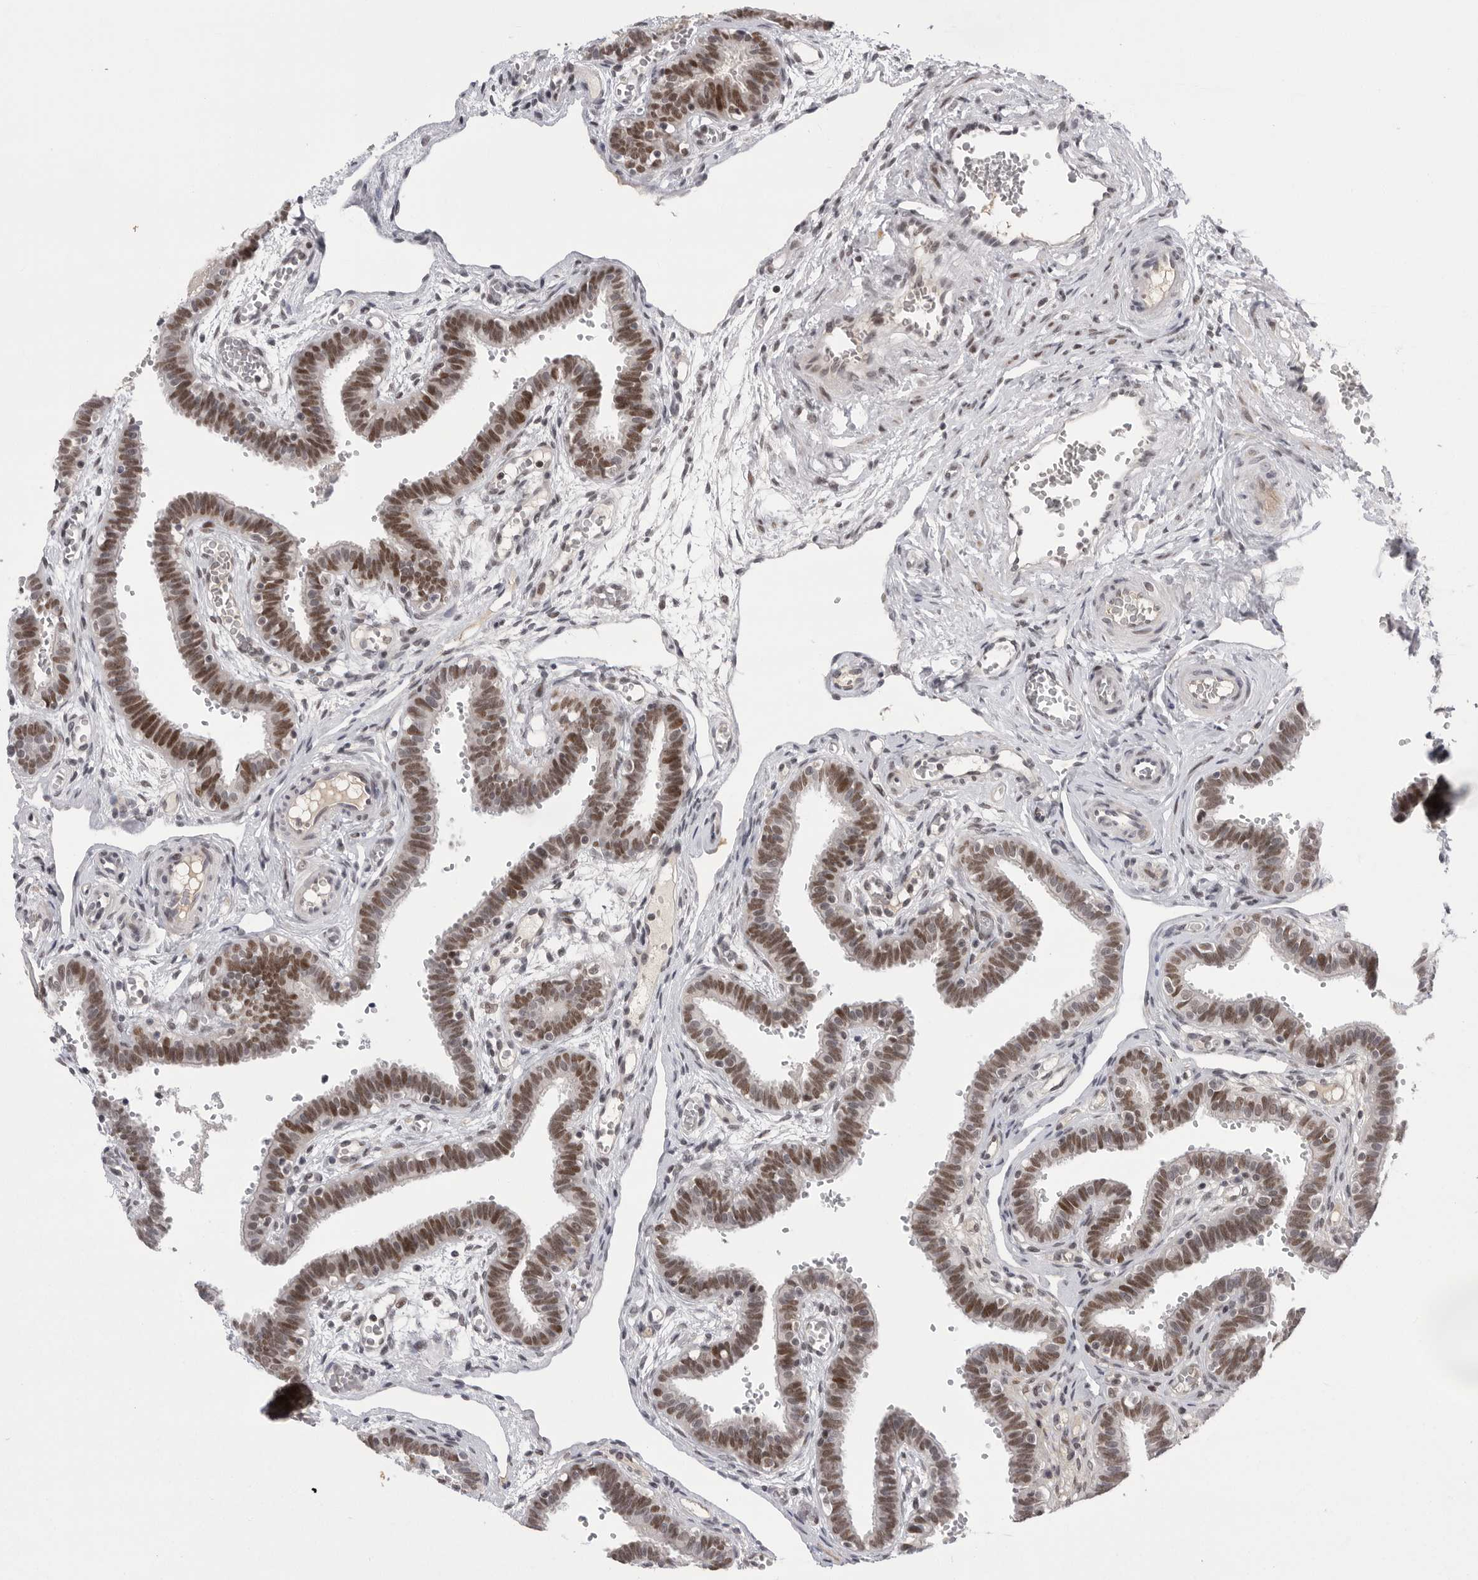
{"staining": {"intensity": "moderate", "quantity": ">75%", "location": "nuclear"}, "tissue": "fallopian tube", "cell_type": "Glandular cells", "image_type": "normal", "snomed": [{"axis": "morphology", "description": "Normal tissue, NOS"}, {"axis": "topography", "description": "Fallopian tube"}, {"axis": "topography", "description": "Placenta"}], "caption": "A brown stain shows moderate nuclear positivity of a protein in glandular cells of normal human fallopian tube. (DAB (3,3'-diaminobenzidine) = brown stain, brightfield microscopy at high magnification).", "gene": "POU5F1", "patient": {"sex": "female", "age": 32}}